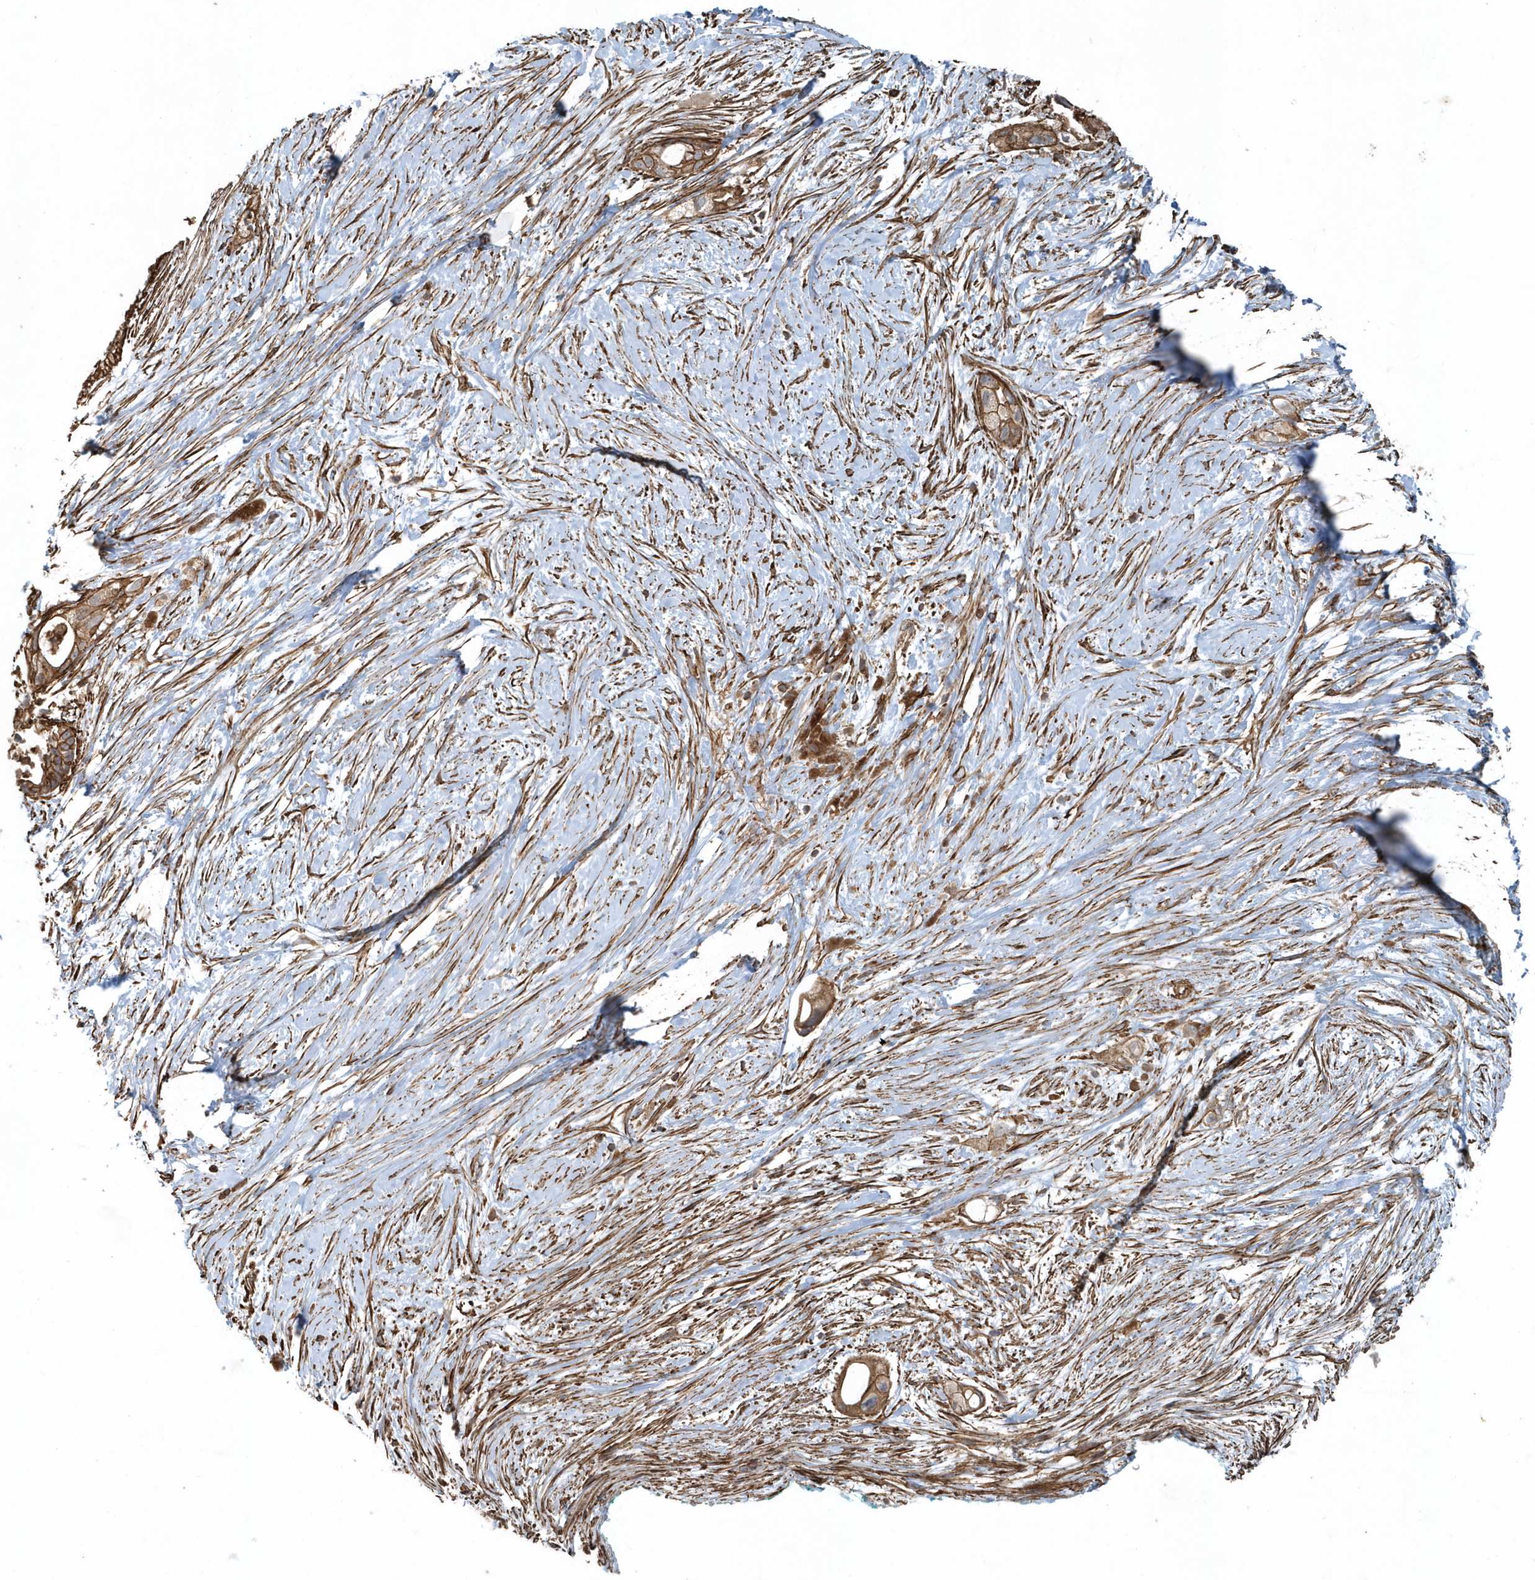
{"staining": {"intensity": "moderate", "quantity": ">75%", "location": "cytoplasmic/membranous"}, "tissue": "pancreatic cancer", "cell_type": "Tumor cells", "image_type": "cancer", "snomed": [{"axis": "morphology", "description": "Adenocarcinoma, NOS"}, {"axis": "topography", "description": "Pancreas"}], "caption": "Immunohistochemical staining of pancreatic cancer reveals moderate cytoplasmic/membranous protein positivity in approximately >75% of tumor cells. The protein is stained brown, and the nuclei are stained in blue (DAB IHC with brightfield microscopy, high magnification).", "gene": "MMUT", "patient": {"sex": "male", "age": 53}}